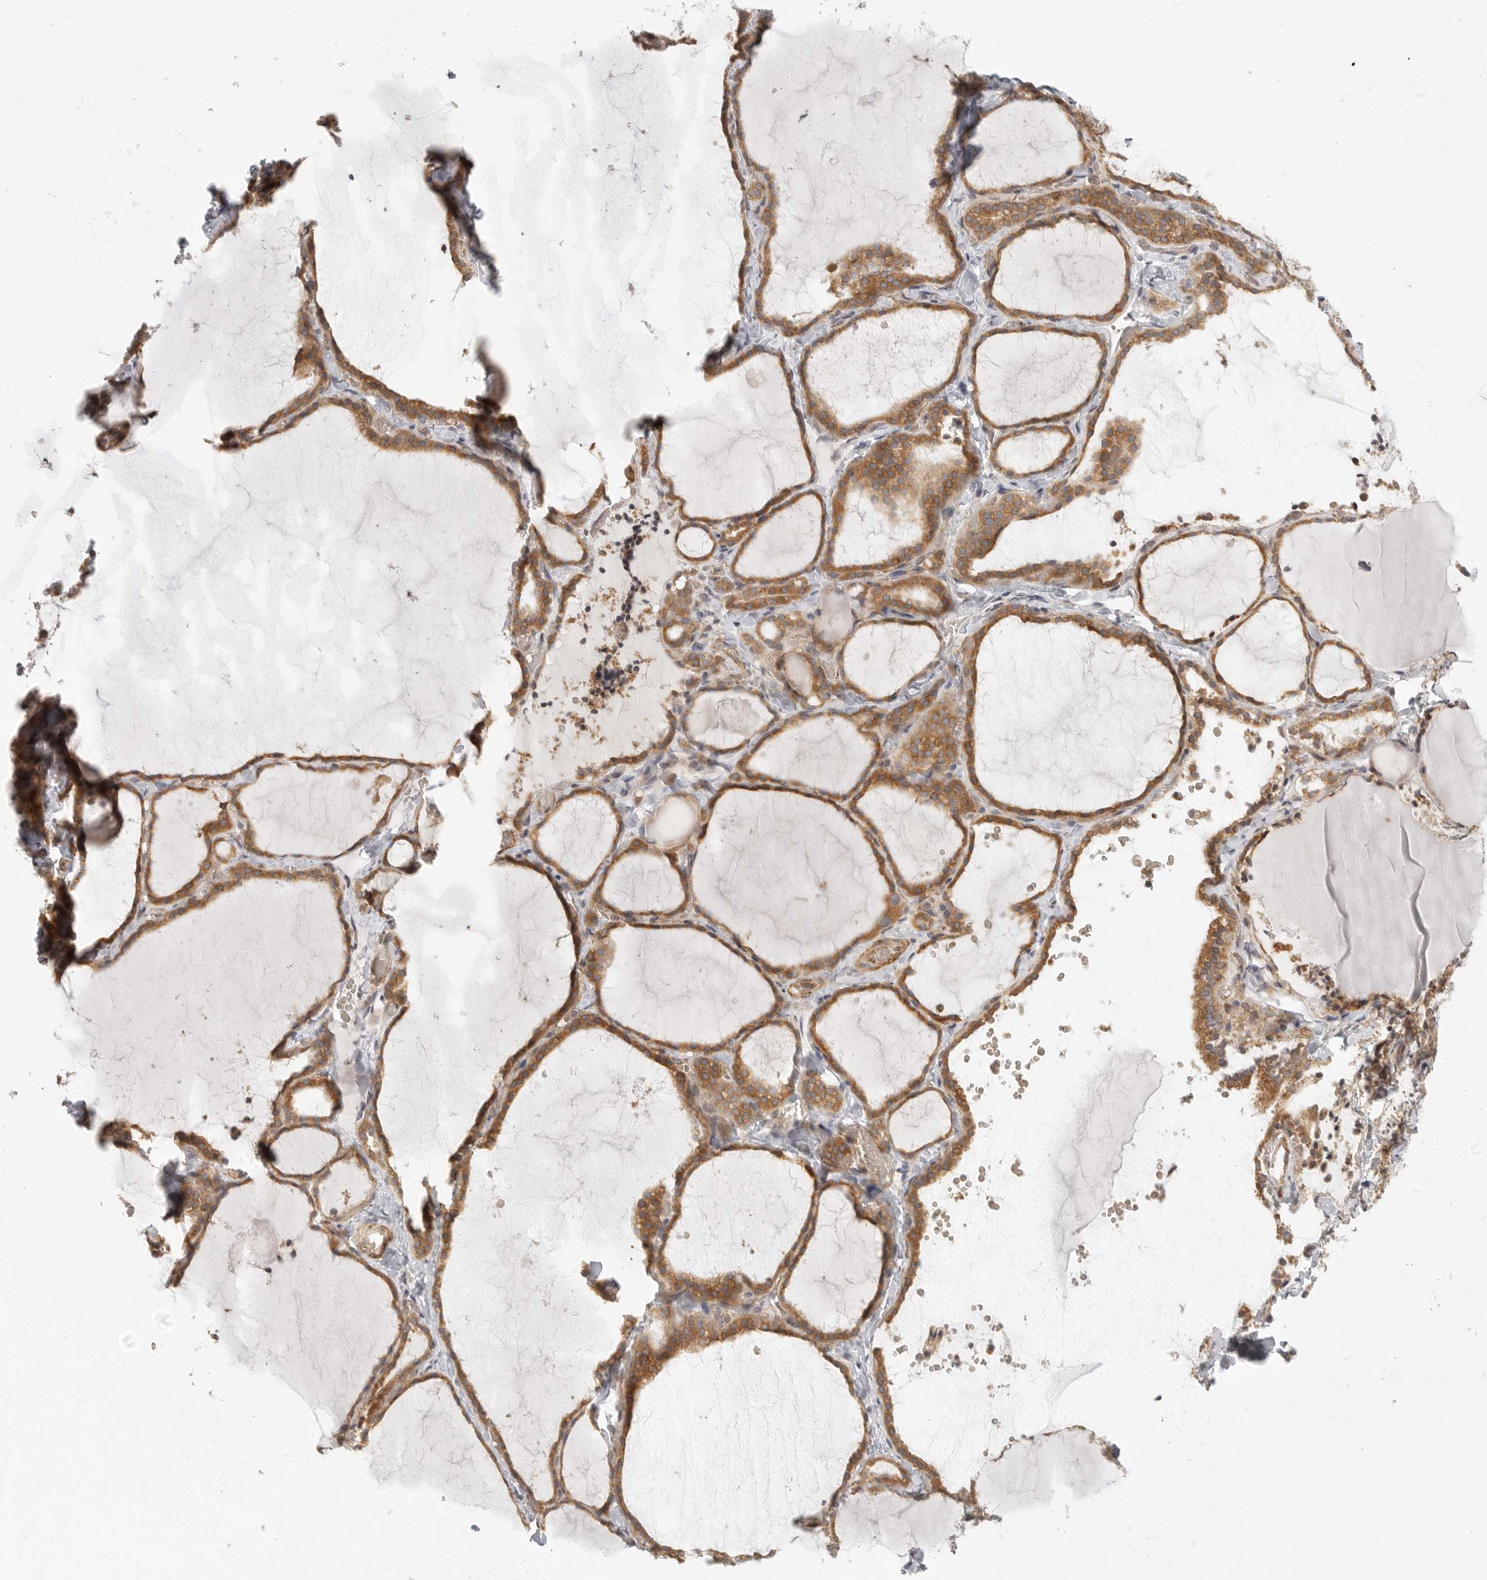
{"staining": {"intensity": "moderate", "quantity": ">75%", "location": "cytoplasmic/membranous"}, "tissue": "thyroid gland", "cell_type": "Glandular cells", "image_type": "normal", "snomed": [{"axis": "morphology", "description": "Normal tissue, NOS"}, {"axis": "topography", "description": "Thyroid gland"}], "caption": "This is a histology image of immunohistochemistry staining of unremarkable thyroid gland, which shows moderate positivity in the cytoplasmic/membranous of glandular cells.", "gene": "CERS2", "patient": {"sex": "female", "age": 22}}